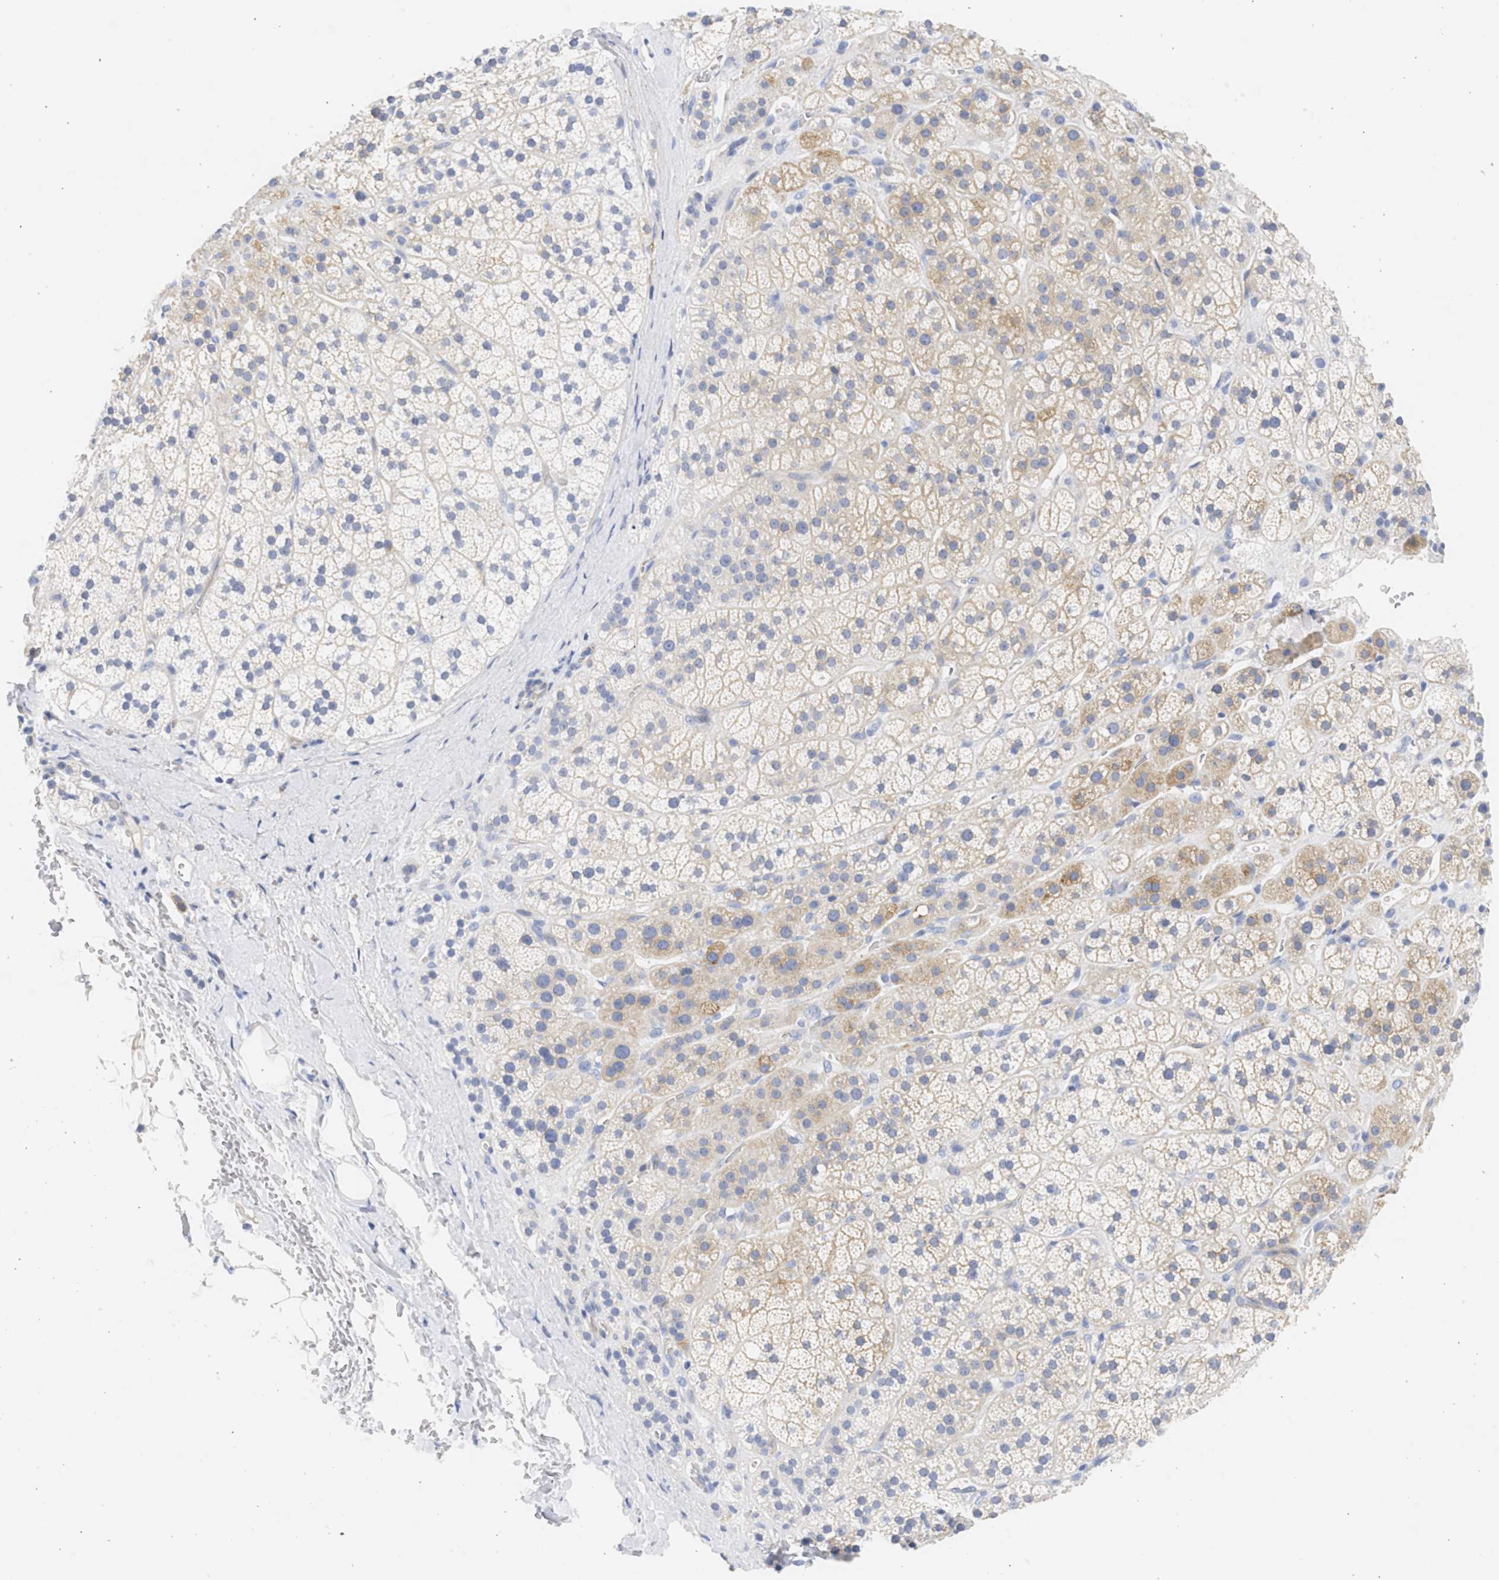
{"staining": {"intensity": "weak", "quantity": "<25%", "location": "cytoplasmic/membranous"}, "tissue": "adrenal gland", "cell_type": "Glandular cells", "image_type": "normal", "snomed": [{"axis": "morphology", "description": "Normal tissue, NOS"}, {"axis": "topography", "description": "Adrenal gland"}], "caption": "High magnification brightfield microscopy of benign adrenal gland stained with DAB (3,3'-diaminobenzidine) (brown) and counterstained with hematoxylin (blue): glandular cells show no significant expression.", "gene": "SPATA3", "patient": {"sex": "male", "age": 56}}